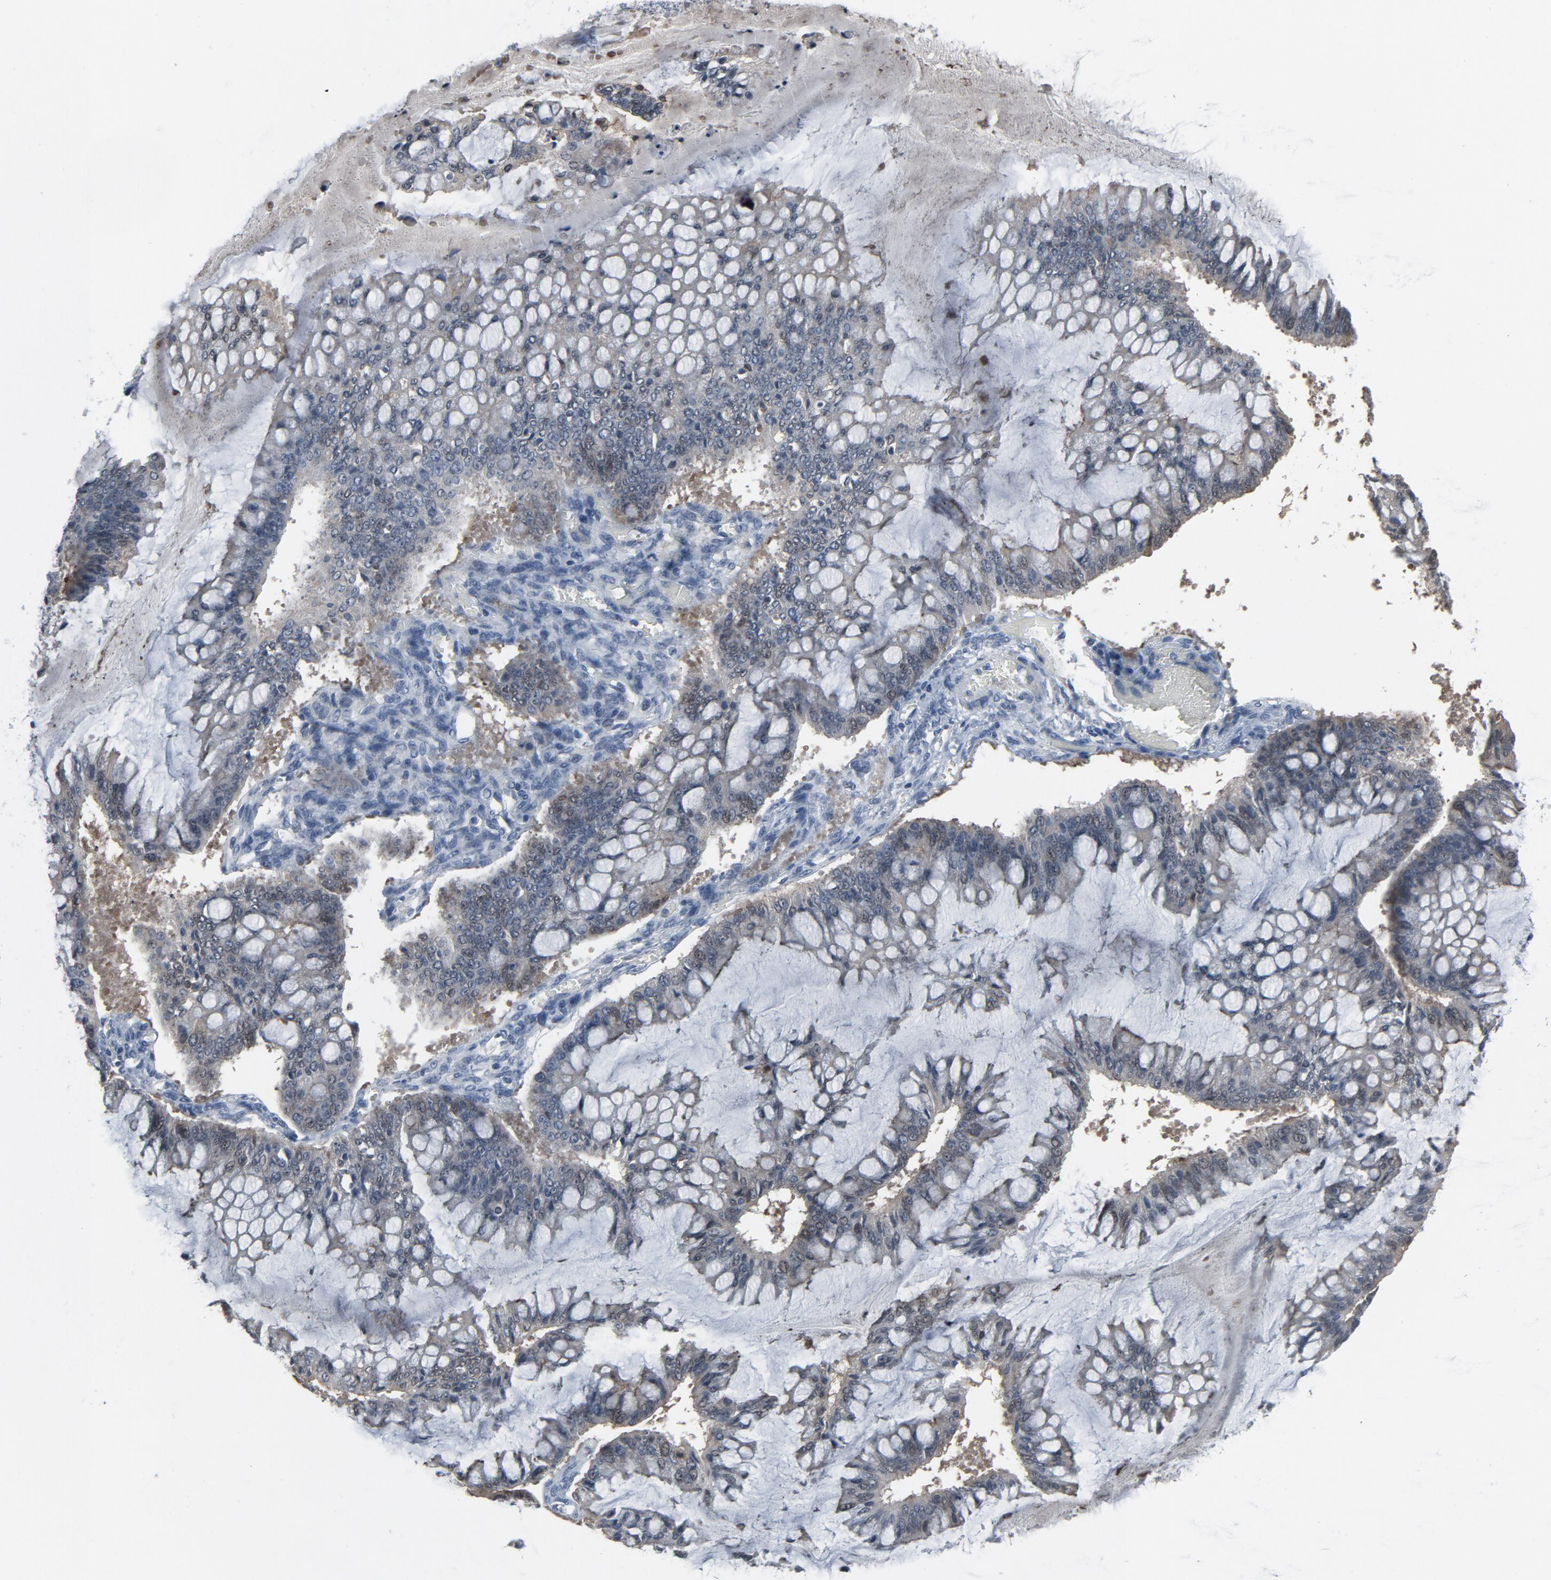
{"staining": {"intensity": "negative", "quantity": "none", "location": "none"}, "tissue": "ovarian cancer", "cell_type": "Tumor cells", "image_type": "cancer", "snomed": [{"axis": "morphology", "description": "Cystadenocarcinoma, mucinous, NOS"}, {"axis": "topography", "description": "Ovary"}], "caption": "Immunohistochemistry image of human mucinous cystadenocarcinoma (ovarian) stained for a protein (brown), which exhibits no staining in tumor cells.", "gene": "GPX2", "patient": {"sex": "female", "age": 73}}